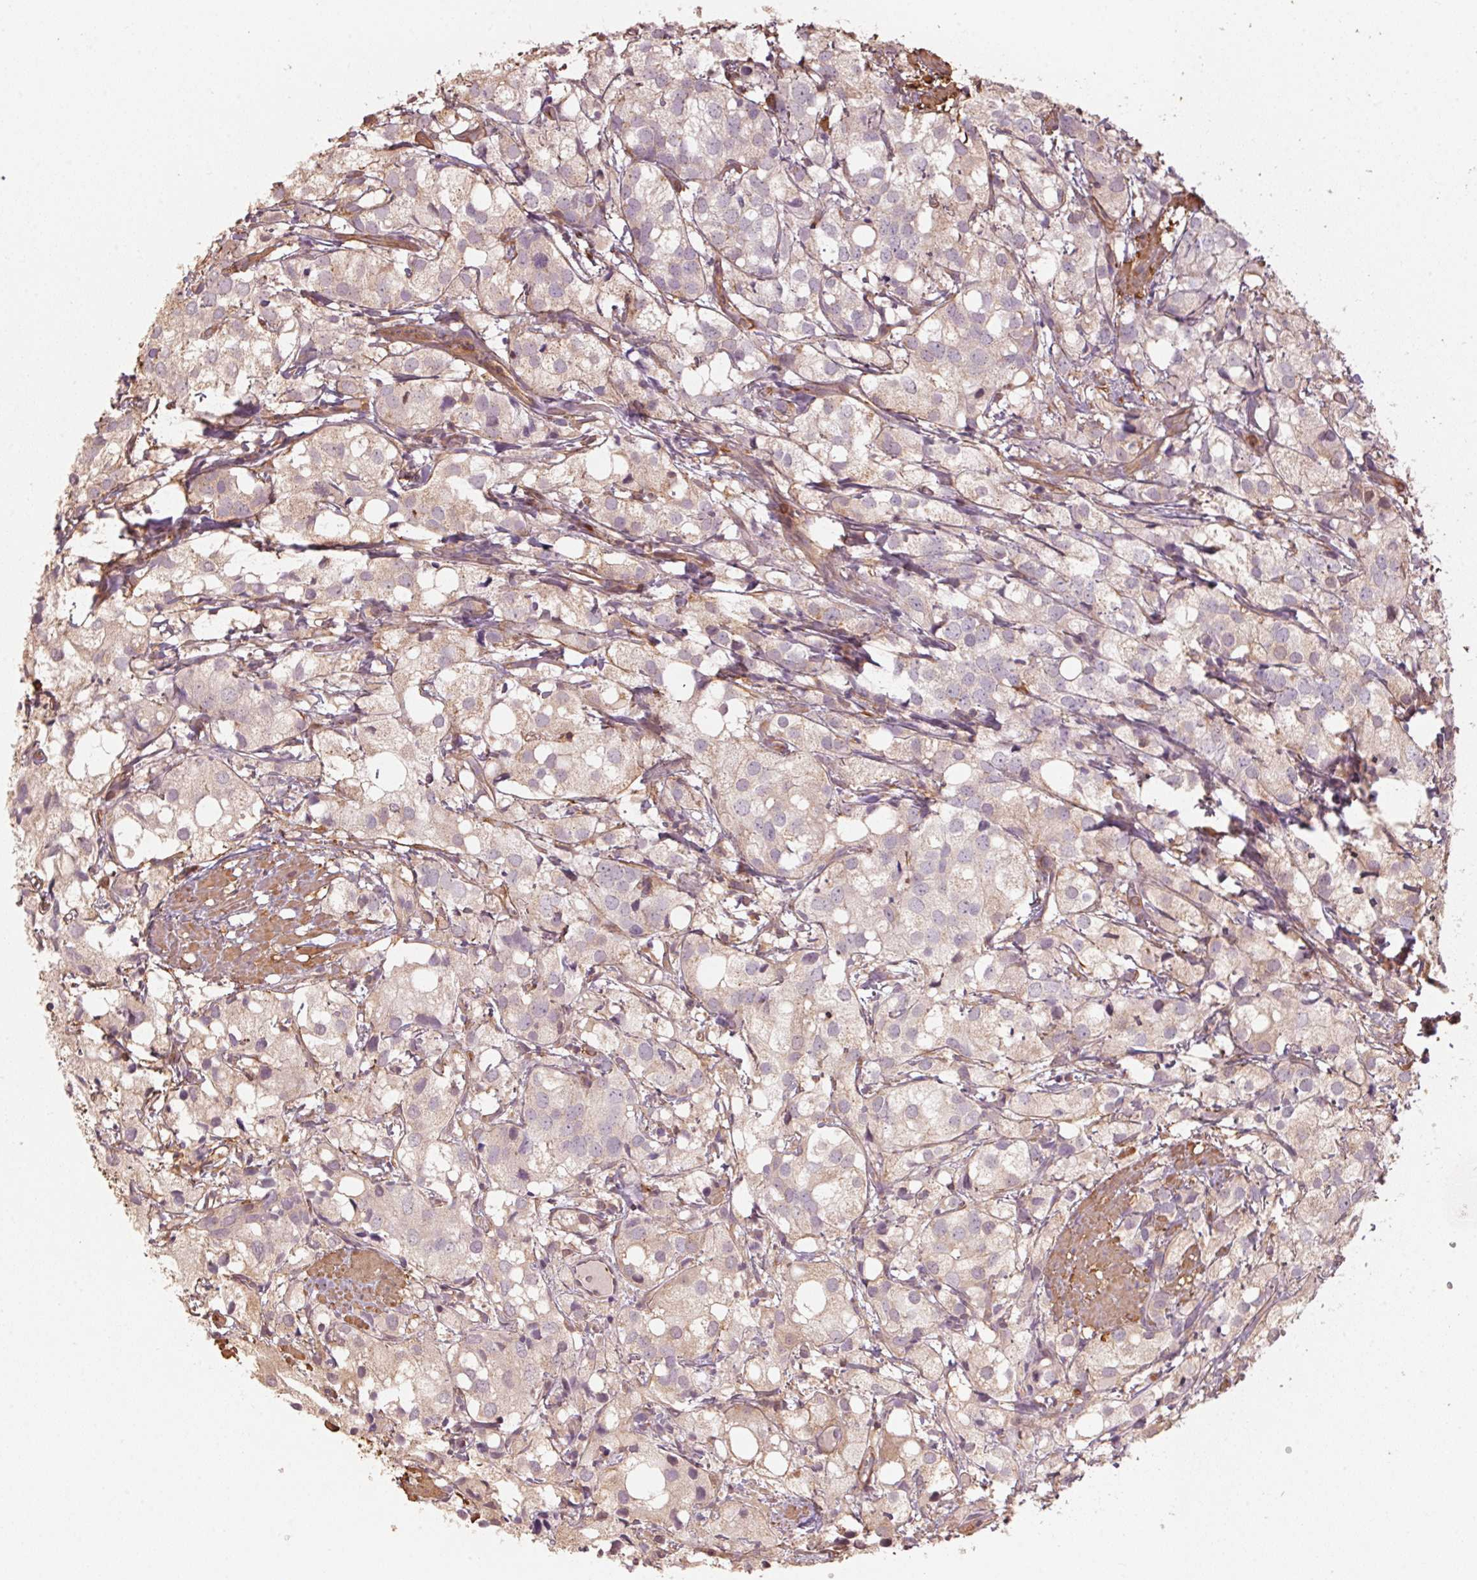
{"staining": {"intensity": "weak", "quantity": "25%-75%", "location": "cytoplasmic/membranous"}, "tissue": "prostate cancer", "cell_type": "Tumor cells", "image_type": "cancer", "snomed": [{"axis": "morphology", "description": "Adenocarcinoma, High grade"}, {"axis": "topography", "description": "Prostate"}], "caption": "DAB (3,3'-diaminobenzidine) immunohistochemical staining of human prostate cancer (adenocarcinoma (high-grade)) displays weak cytoplasmic/membranous protein expression in about 25%-75% of tumor cells.", "gene": "QDPR", "patient": {"sex": "male", "age": 86}}